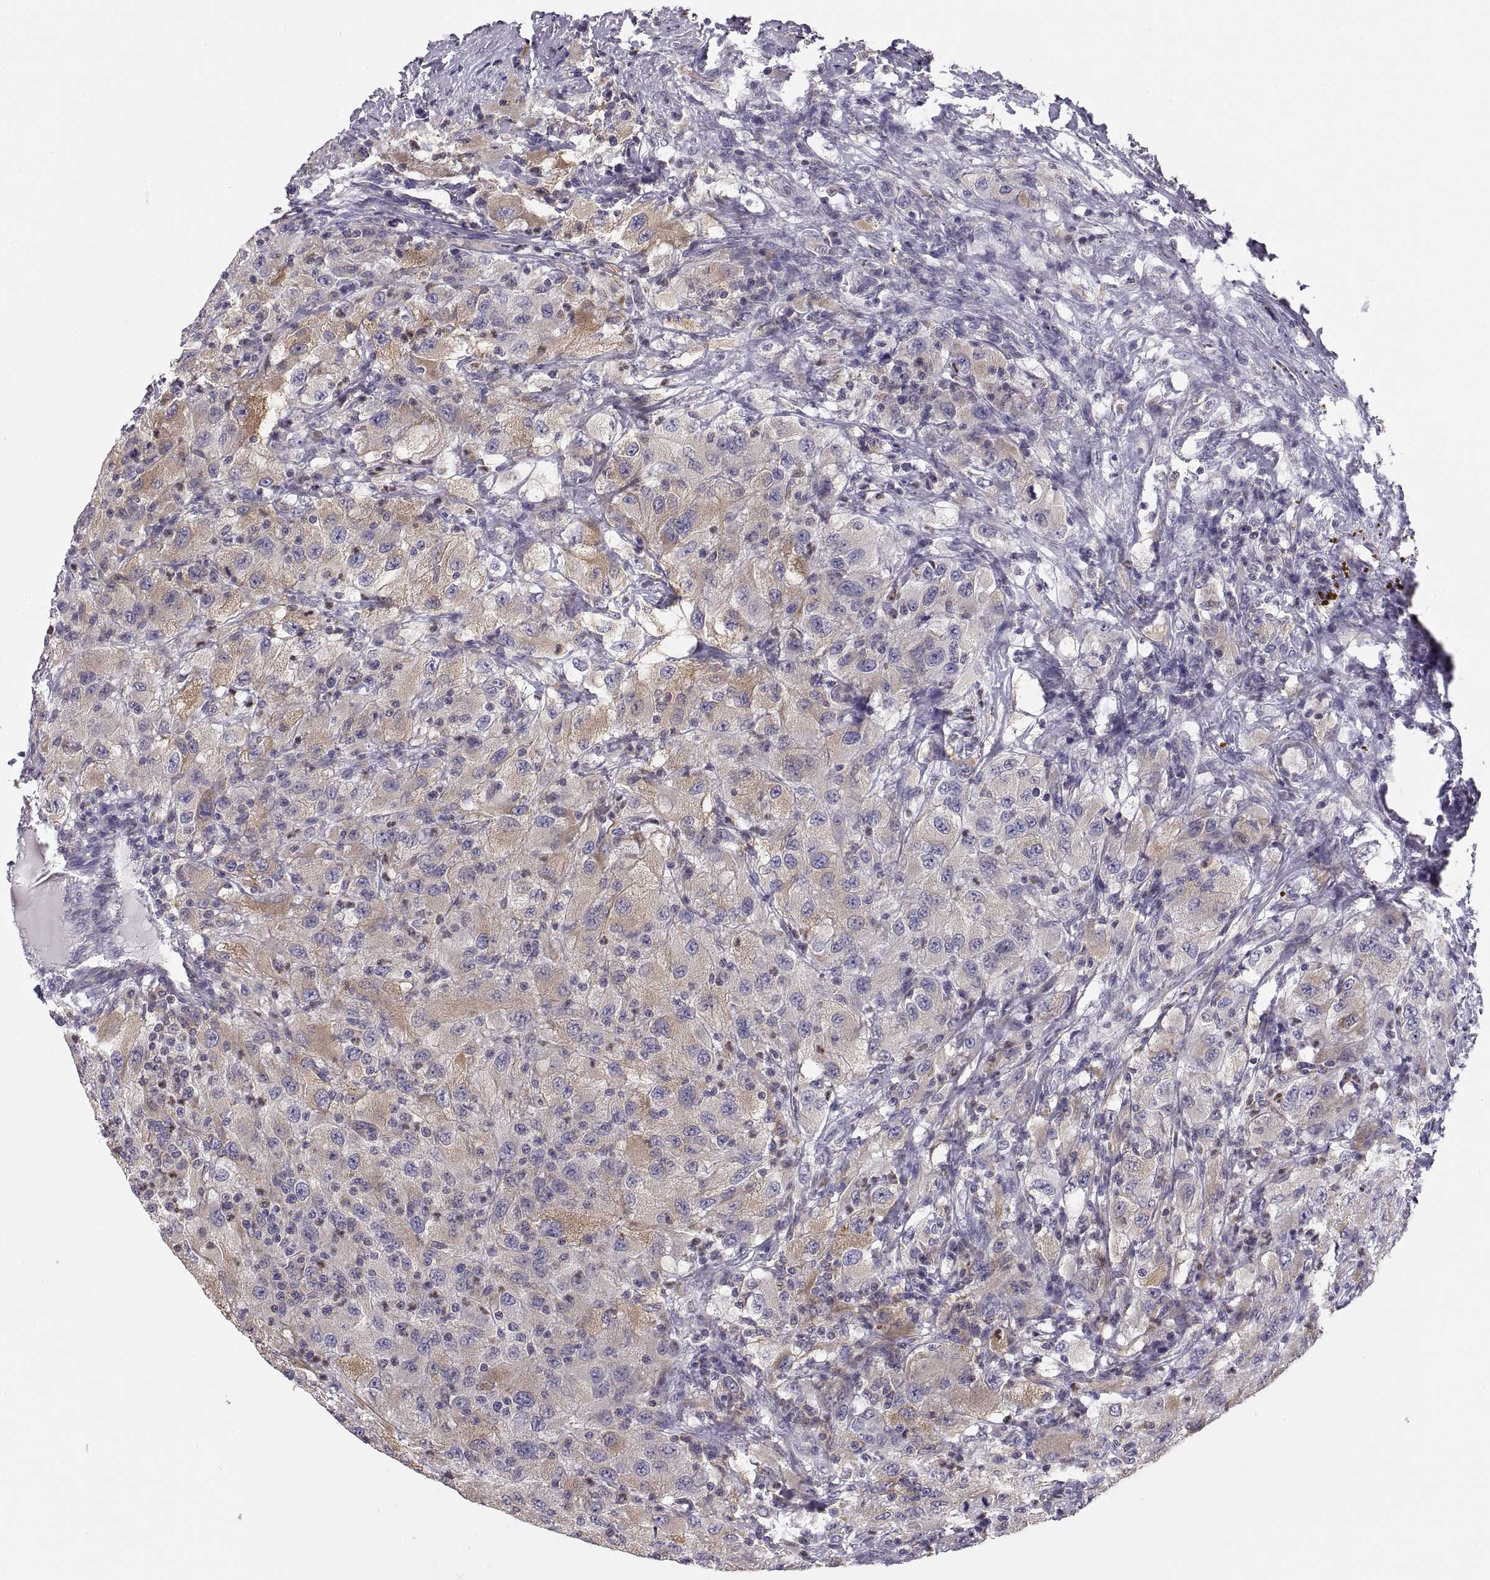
{"staining": {"intensity": "weak", "quantity": "25%-75%", "location": "cytoplasmic/membranous"}, "tissue": "renal cancer", "cell_type": "Tumor cells", "image_type": "cancer", "snomed": [{"axis": "morphology", "description": "Adenocarcinoma, NOS"}, {"axis": "topography", "description": "Kidney"}], "caption": "Renal adenocarcinoma stained with a brown dye demonstrates weak cytoplasmic/membranous positive expression in approximately 25%-75% of tumor cells.", "gene": "ERO1A", "patient": {"sex": "female", "age": 67}}